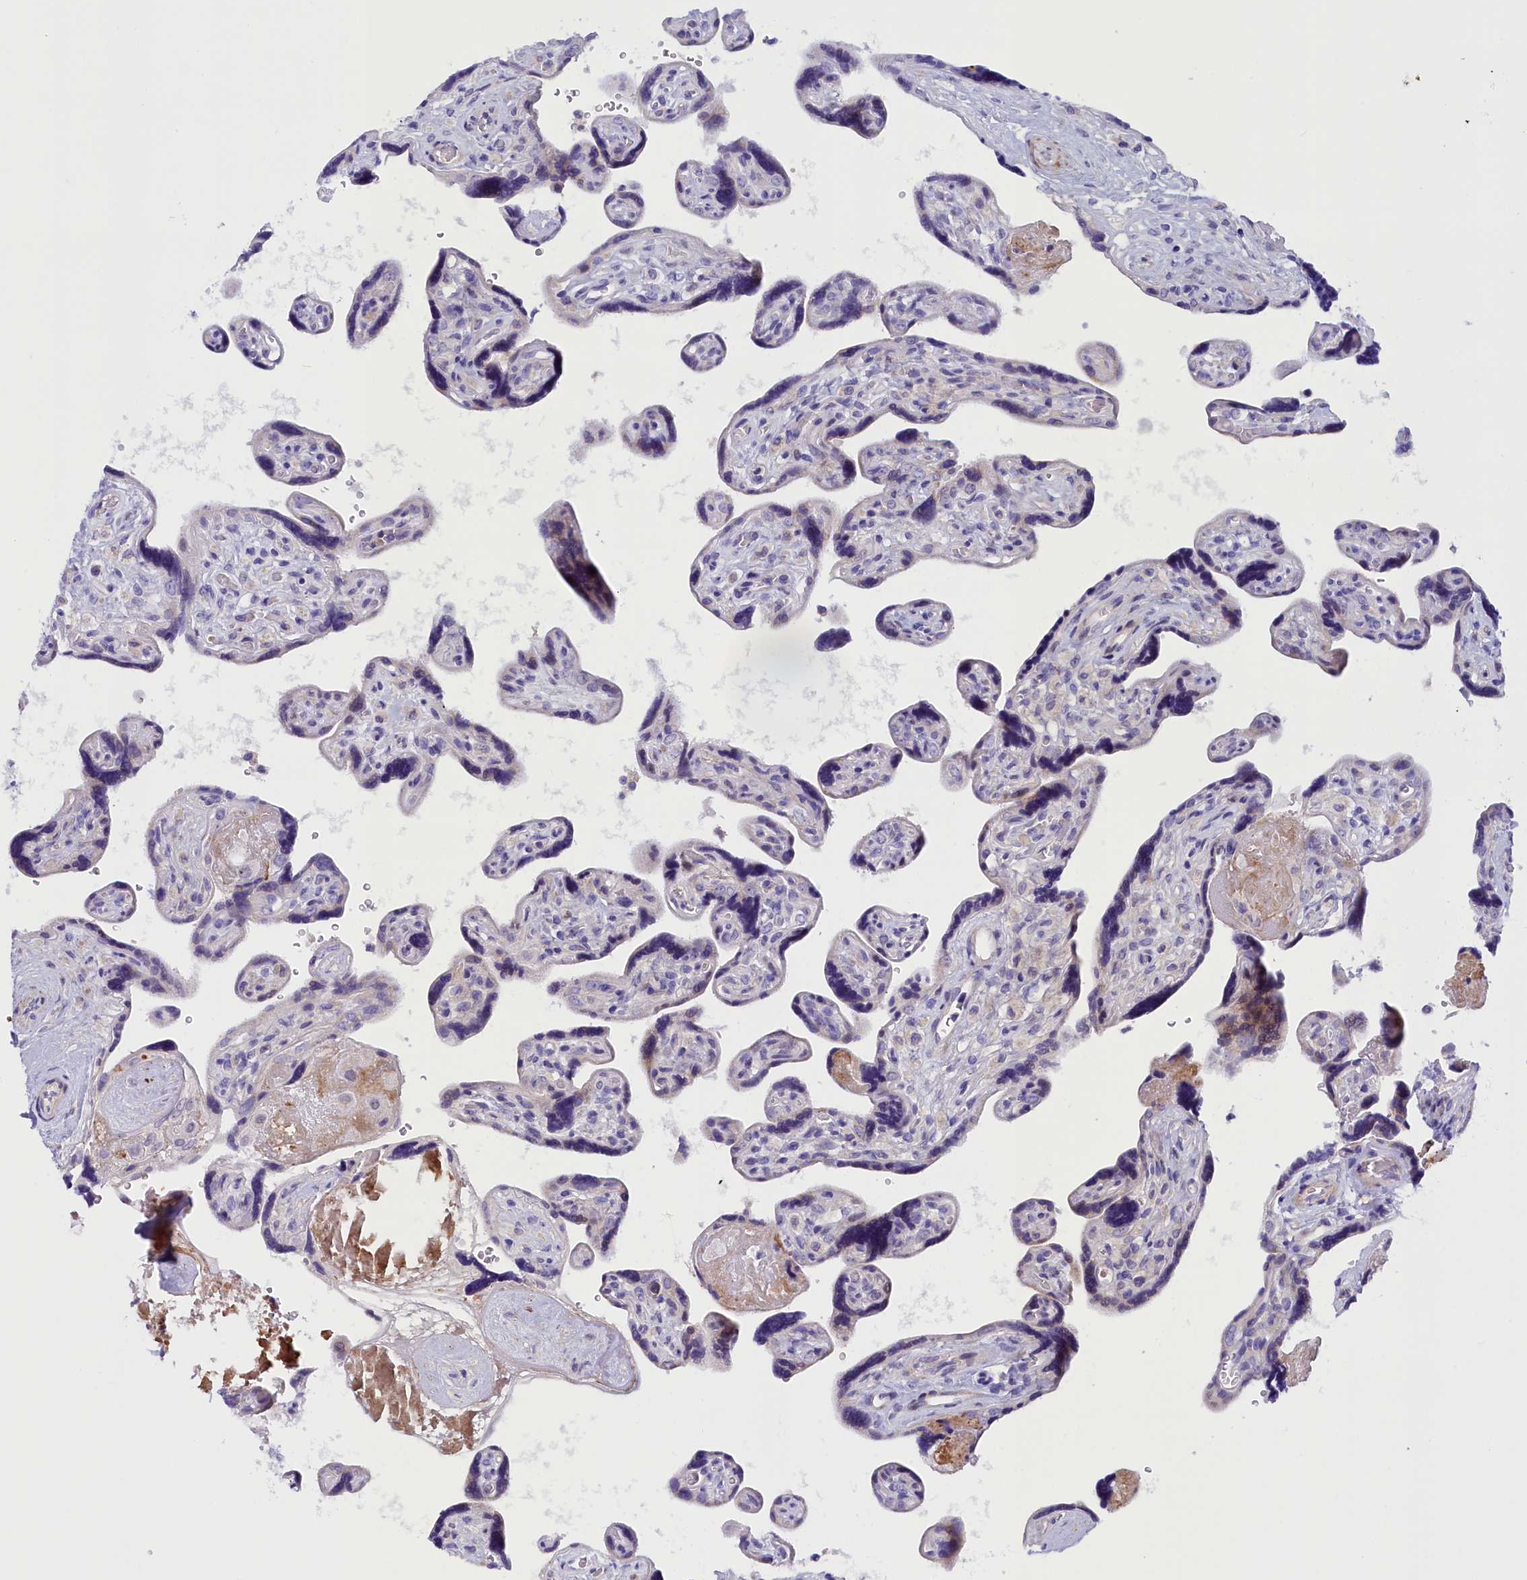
{"staining": {"intensity": "negative", "quantity": "none", "location": "none"}, "tissue": "placenta", "cell_type": "Trophoblastic cells", "image_type": "normal", "snomed": [{"axis": "morphology", "description": "Normal tissue, NOS"}, {"axis": "topography", "description": "Placenta"}], "caption": "Immunohistochemistry (IHC) image of unremarkable placenta stained for a protein (brown), which exhibits no staining in trophoblastic cells.", "gene": "RTTN", "patient": {"sex": "female", "age": 39}}